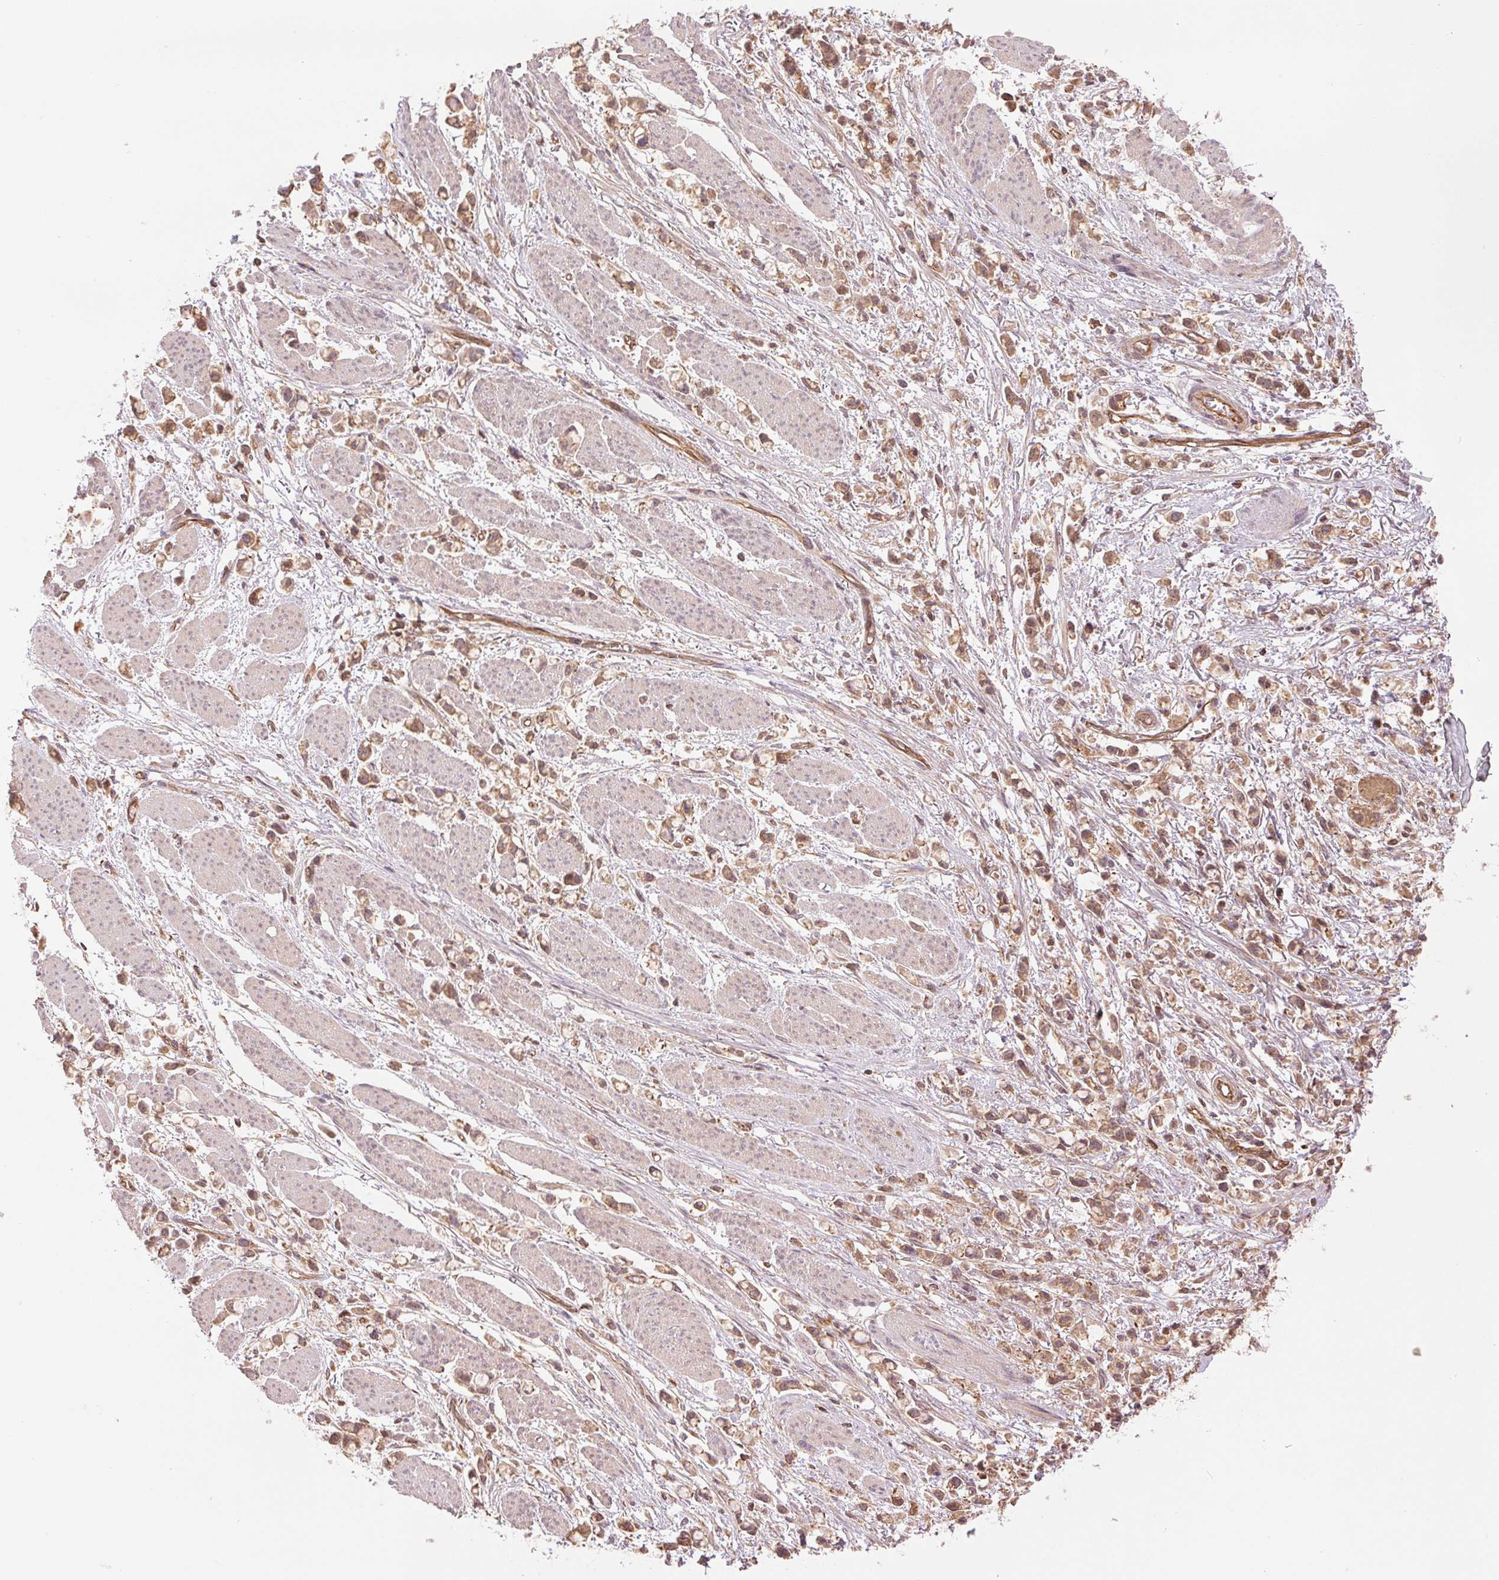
{"staining": {"intensity": "moderate", "quantity": ">75%", "location": "cytoplasmic/membranous"}, "tissue": "stomach cancer", "cell_type": "Tumor cells", "image_type": "cancer", "snomed": [{"axis": "morphology", "description": "Adenocarcinoma, NOS"}, {"axis": "topography", "description": "Stomach"}], "caption": "Stomach cancer tissue exhibits moderate cytoplasmic/membranous staining in approximately >75% of tumor cells, visualized by immunohistochemistry.", "gene": "STARD7", "patient": {"sex": "female", "age": 81}}